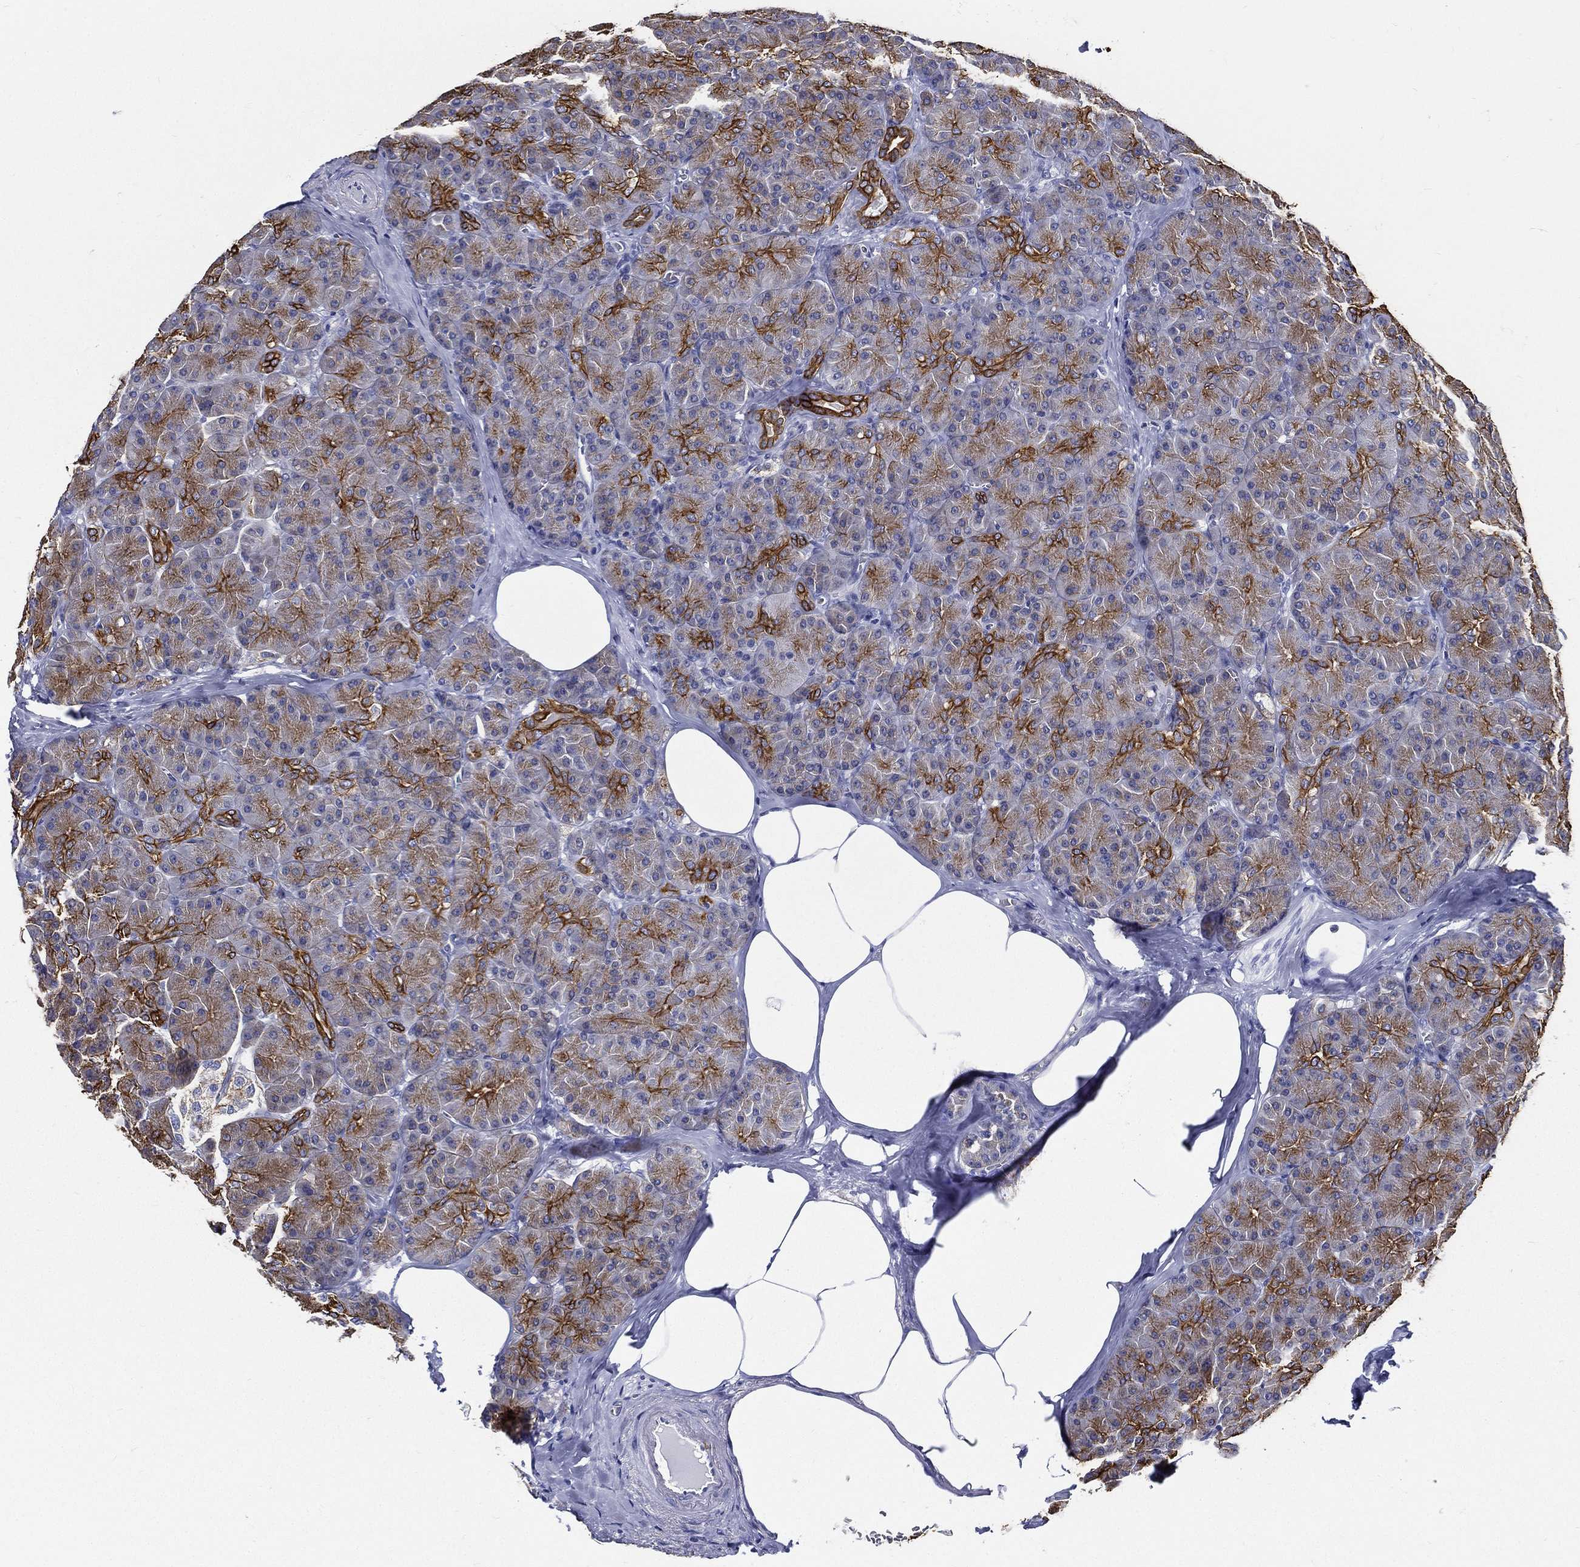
{"staining": {"intensity": "strong", "quantity": "25%-75%", "location": "cytoplasmic/membranous"}, "tissue": "pancreas", "cell_type": "Exocrine glandular cells", "image_type": "normal", "snomed": [{"axis": "morphology", "description": "Normal tissue, NOS"}, {"axis": "topography", "description": "Pancreas"}], "caption": "Pancreas stained with DAB immunohistochemistry (IHC) displays high levels of strong cytoplasmic/membranous staining in approximately 25%-75% of exocrine glandular cells.", "gene": "NEDD9", "patient": {"sex": "male", "age": 57}}